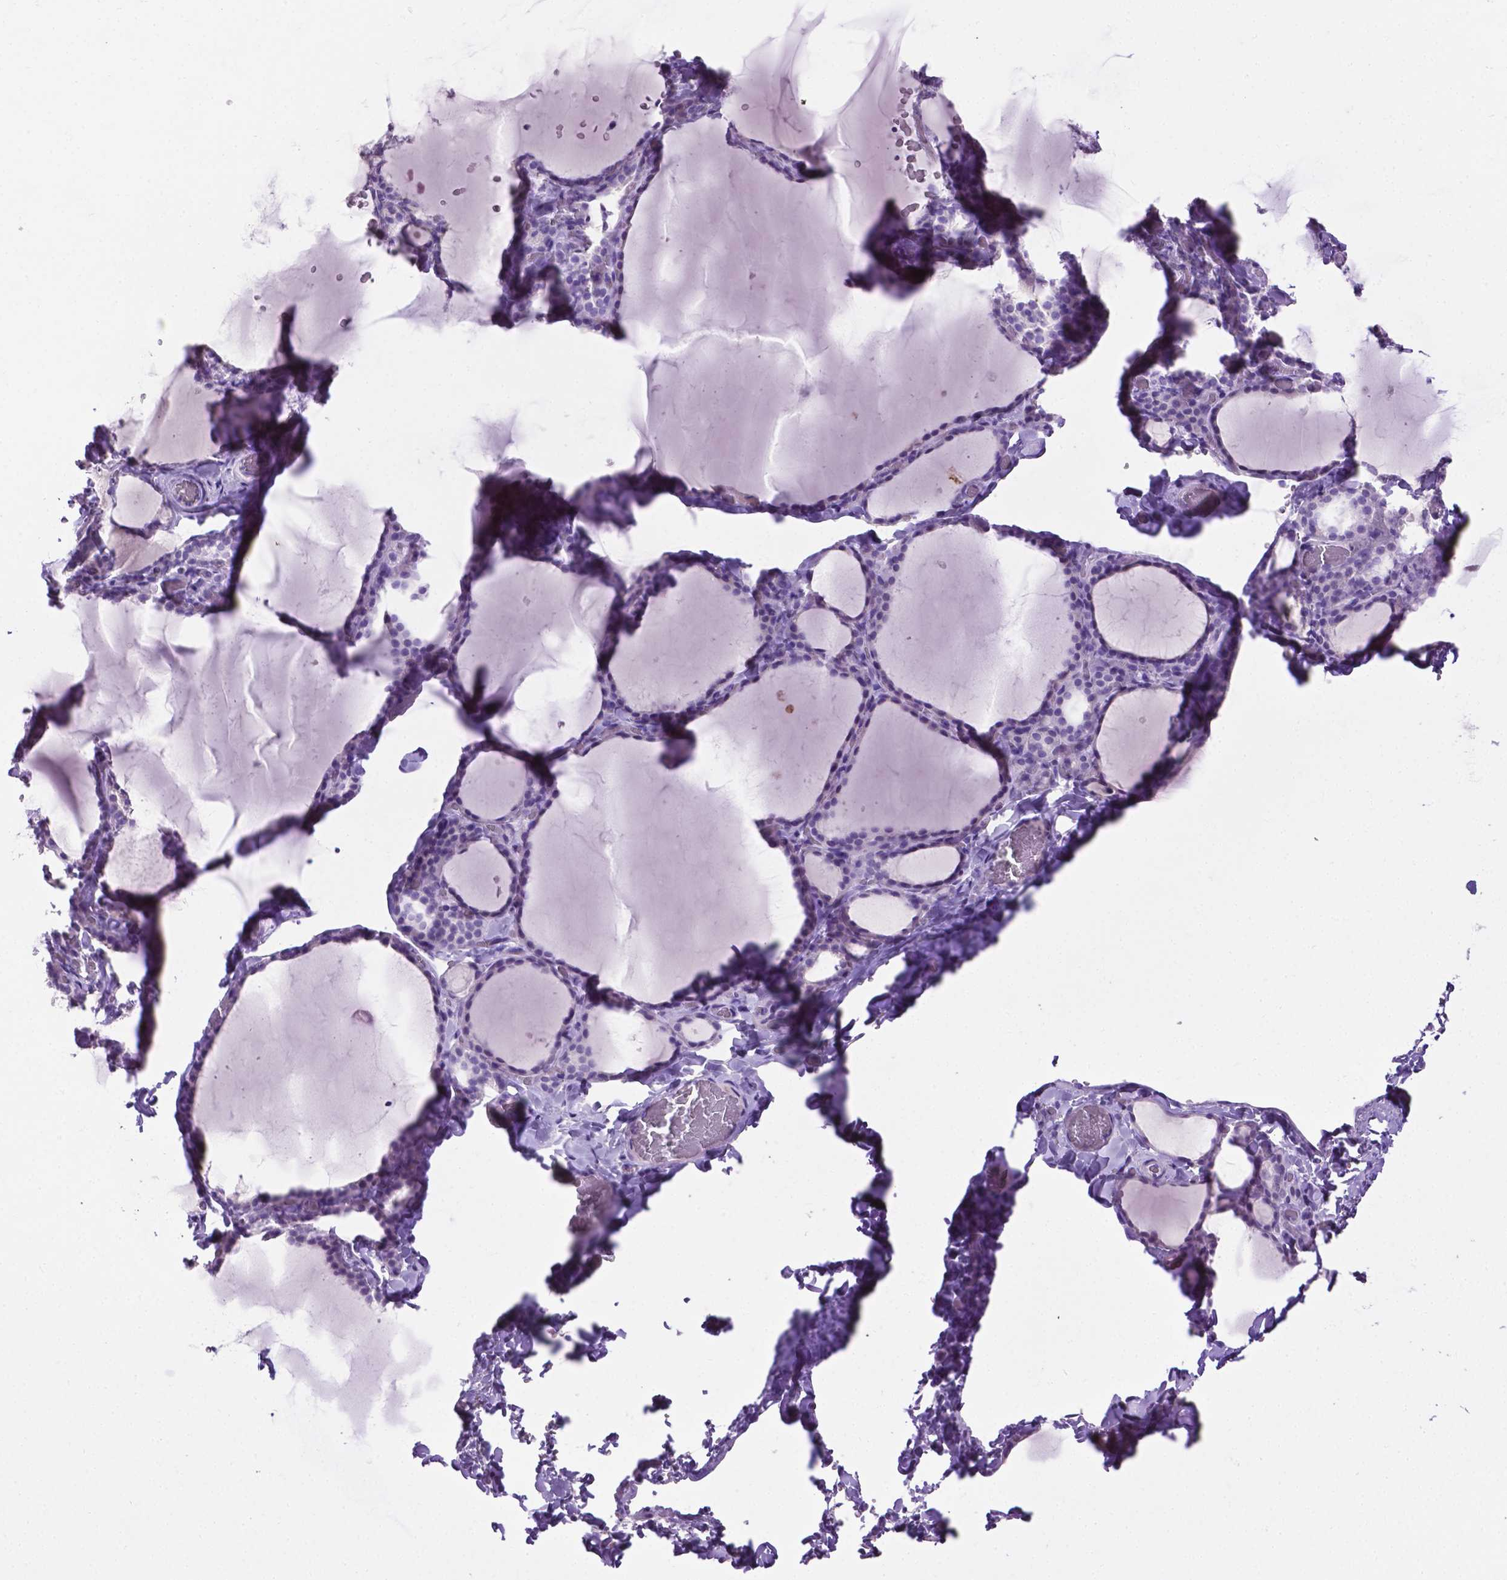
{"staining": {"intensity": "moderate", "quantity": "<25%", "location": "cytoplasmic/membranous"}, "tissue": "thyroid gland", "cell_type": "Glandular cells", "image_type": "normal", "snomed": [{"axis": "morphology", "description": "Normal tissue, NOS"}, {"axis": "topography", "description": "Thyroid gland"}], "caption": "Glandular cells exhibit low levels of moderate cytoplasmic/membranous staining in about <25% of cells in benign human thyroid gland.", "gene": "TACSTD2", "patient": {"sex": "female", "age": 22}}